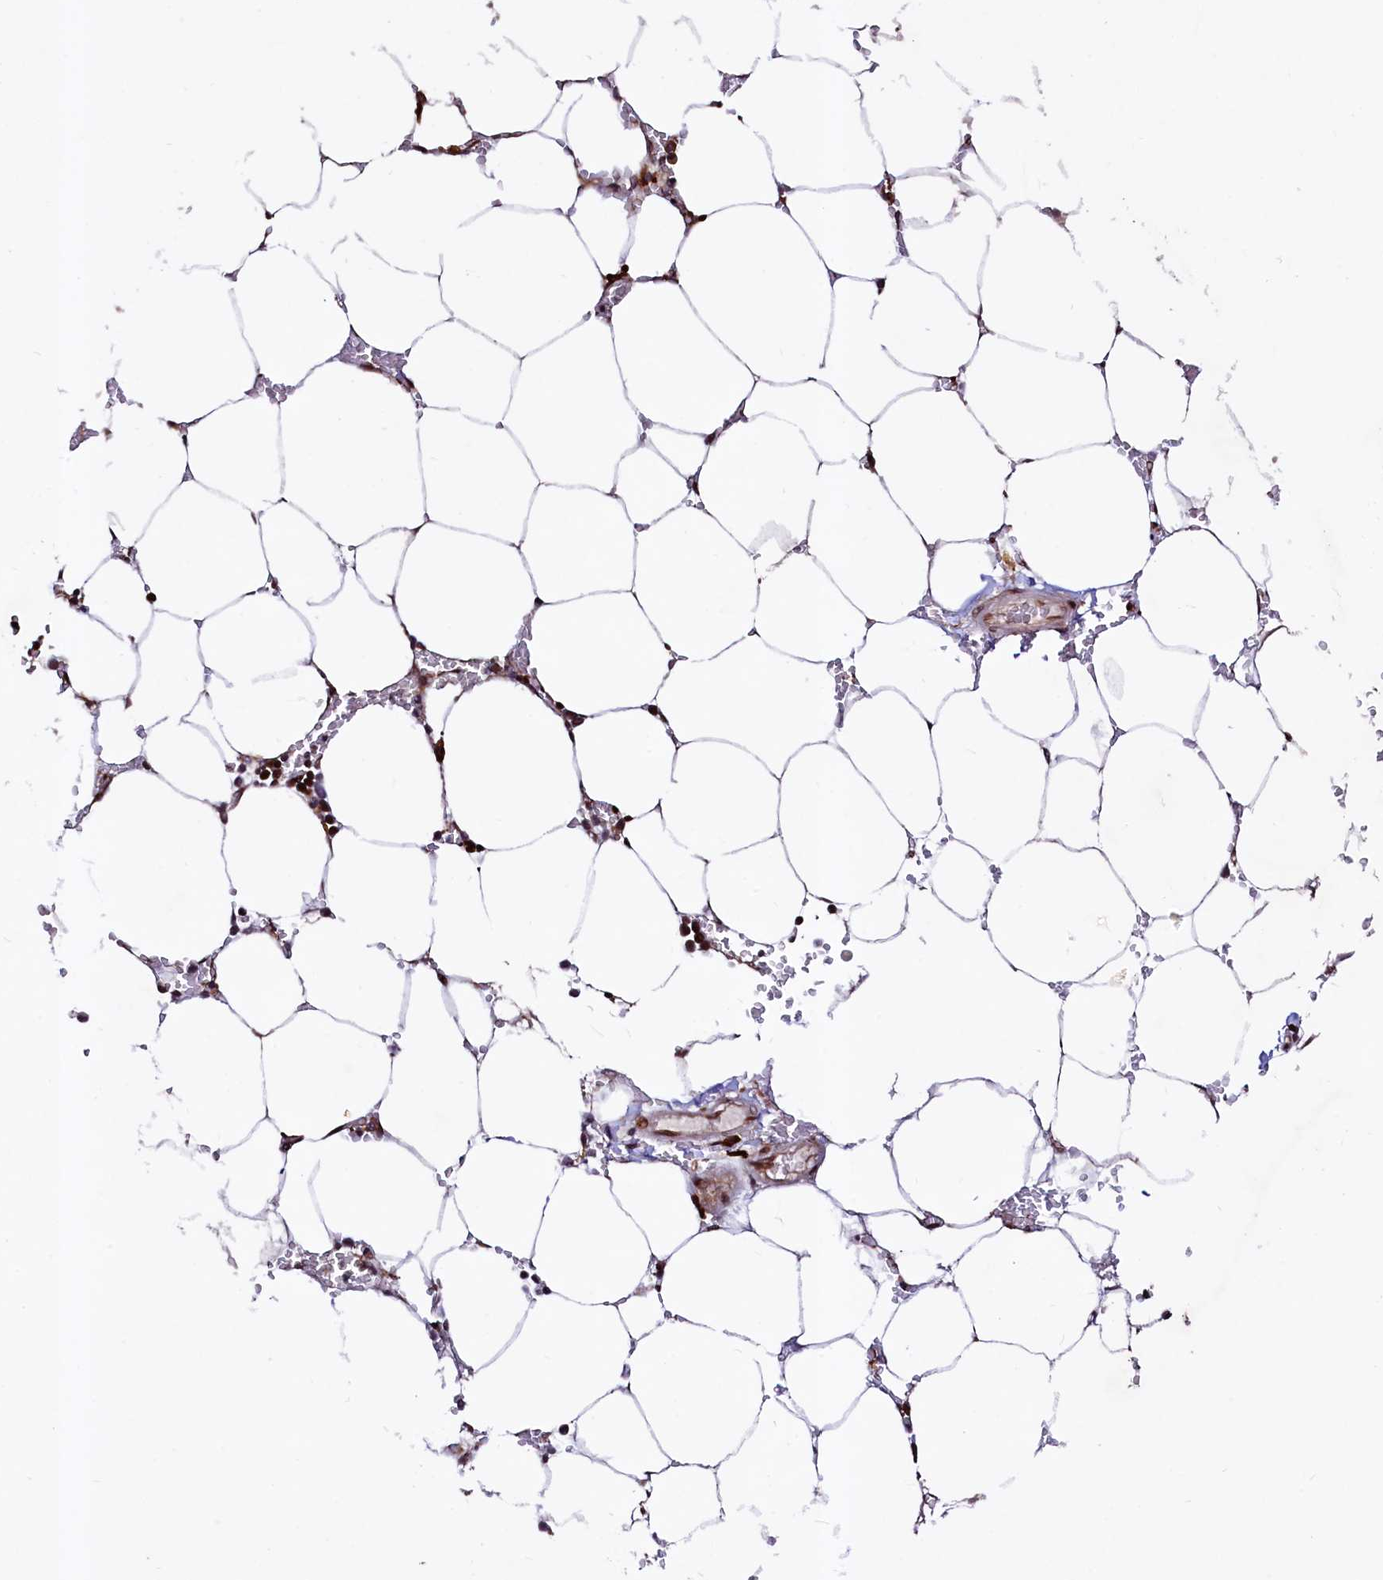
{"staining": {"intensity": "strong", "quantity": "25%-75%", "location": "cytoplasmic/membranous,nuclear"}, "tissue": "bone marrow", "cell_type": "Hematopoietic cells", "image_type": "normal", "snomed": [{"axis": "morphology", "description": "Normal tissue, NOS"}, {"axis": "topography", "description": "Bone marrow"}], "caption": "Protein staining shows strong cytoplasmic/membranous,nuclear positivity in about 25%-75% of hematopoietic cells in benign bone marrow. The protein is shown in brown color, while the nuclei are stained blue.", "gene": "C5orf15", "patient": {"sex": "male", "age": 70}}